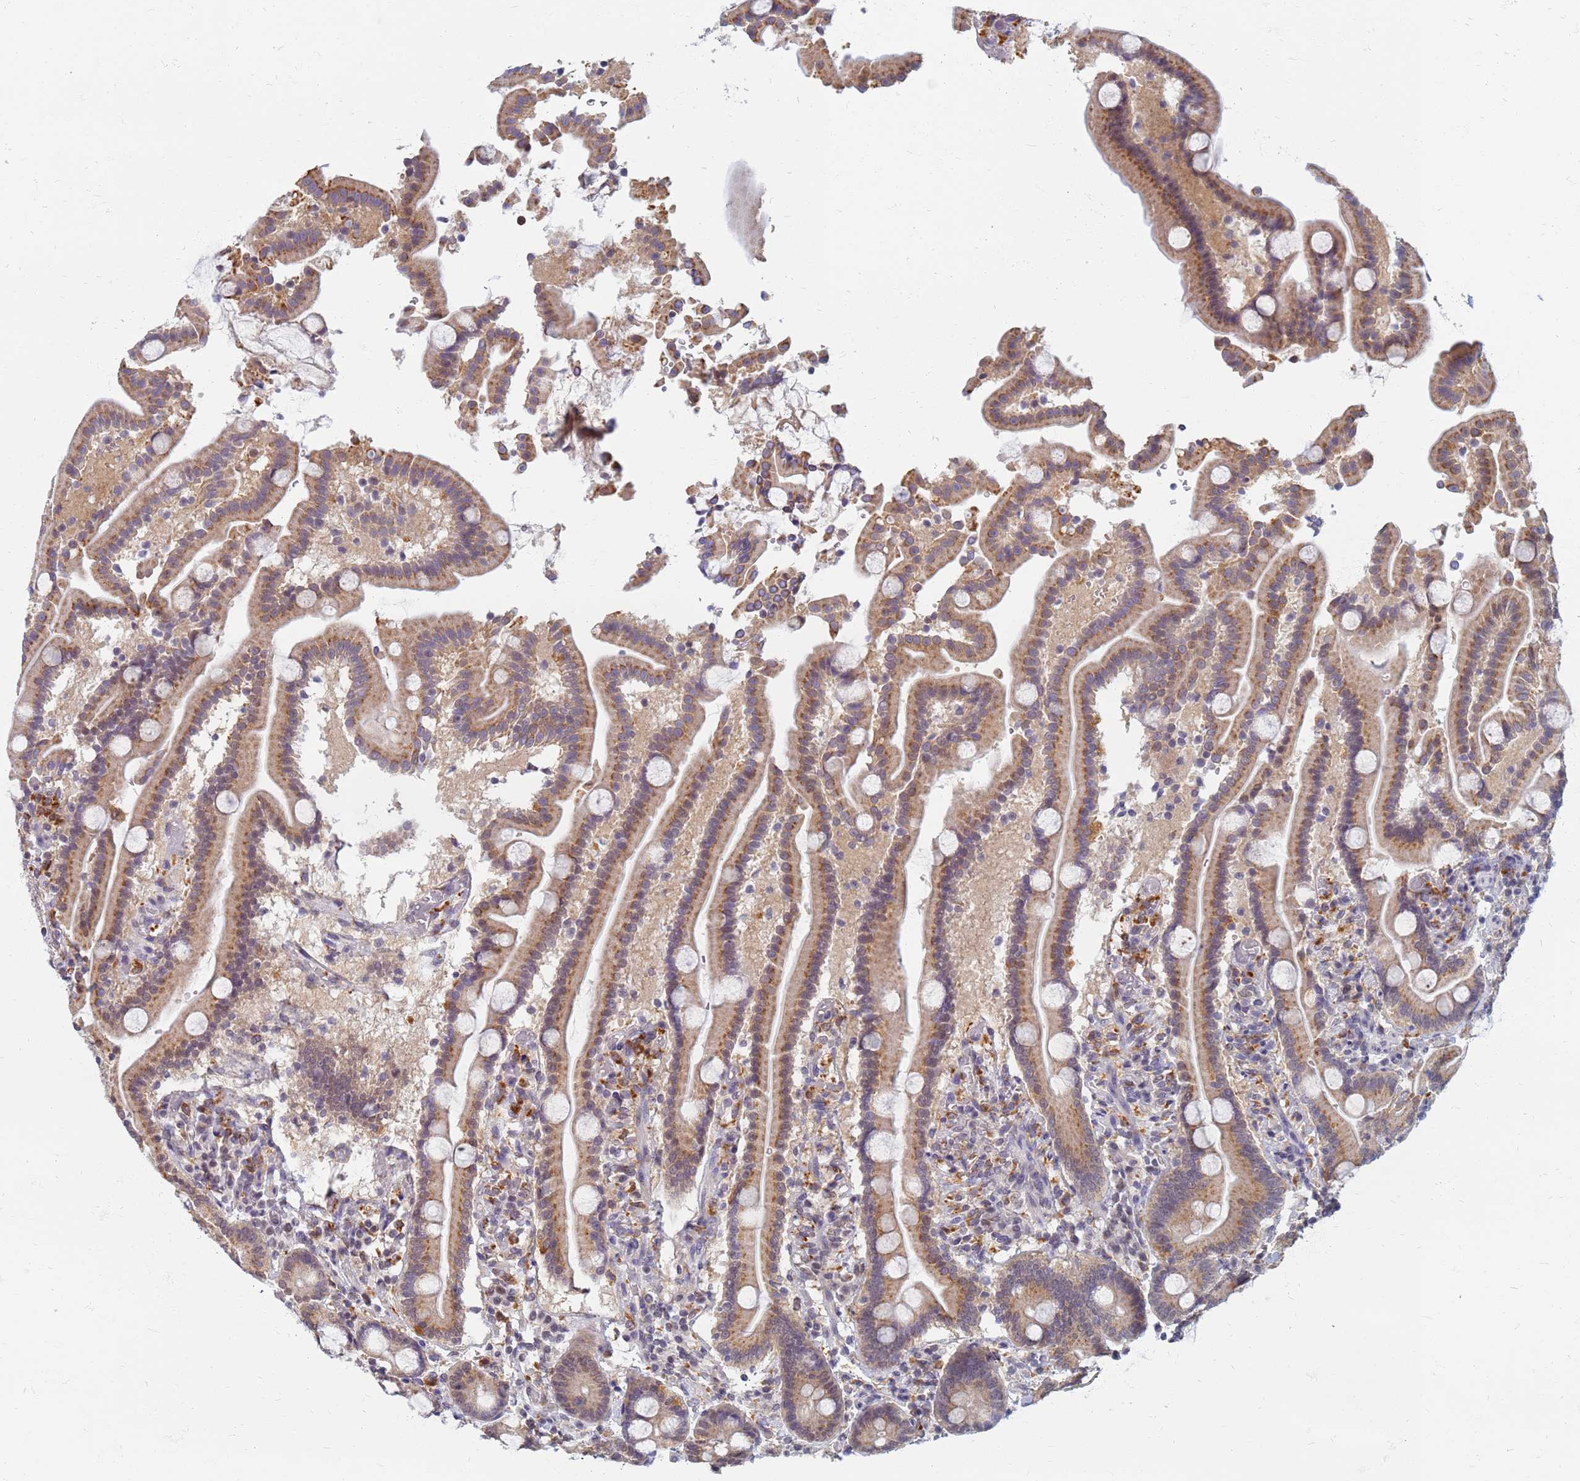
{"staining": {"intensity": "moderate", "quantity": "25%-75%", "location": "cytoplasmic/membranous"}, "tissue": "duodenum", "cell_type": "Glandular cells", "image_type": "normal", "snomed": [{"axis": "morphology", "description": "Normal tissue, NOS"}, {"axis": "topography", "description": "Duodenum"}], "caption": "Glandular cells display medium levels of moderate cytoplasmic/membranous expression in approximately 25%-75% of cells in normal duodenum. (DAB (3,3'-diaminobenzidine) IHC, brown staining for protein, blue staining for nuclei).", "gene": "ATP6V1E1", "patient": {"sex": "male", "age": 55}}